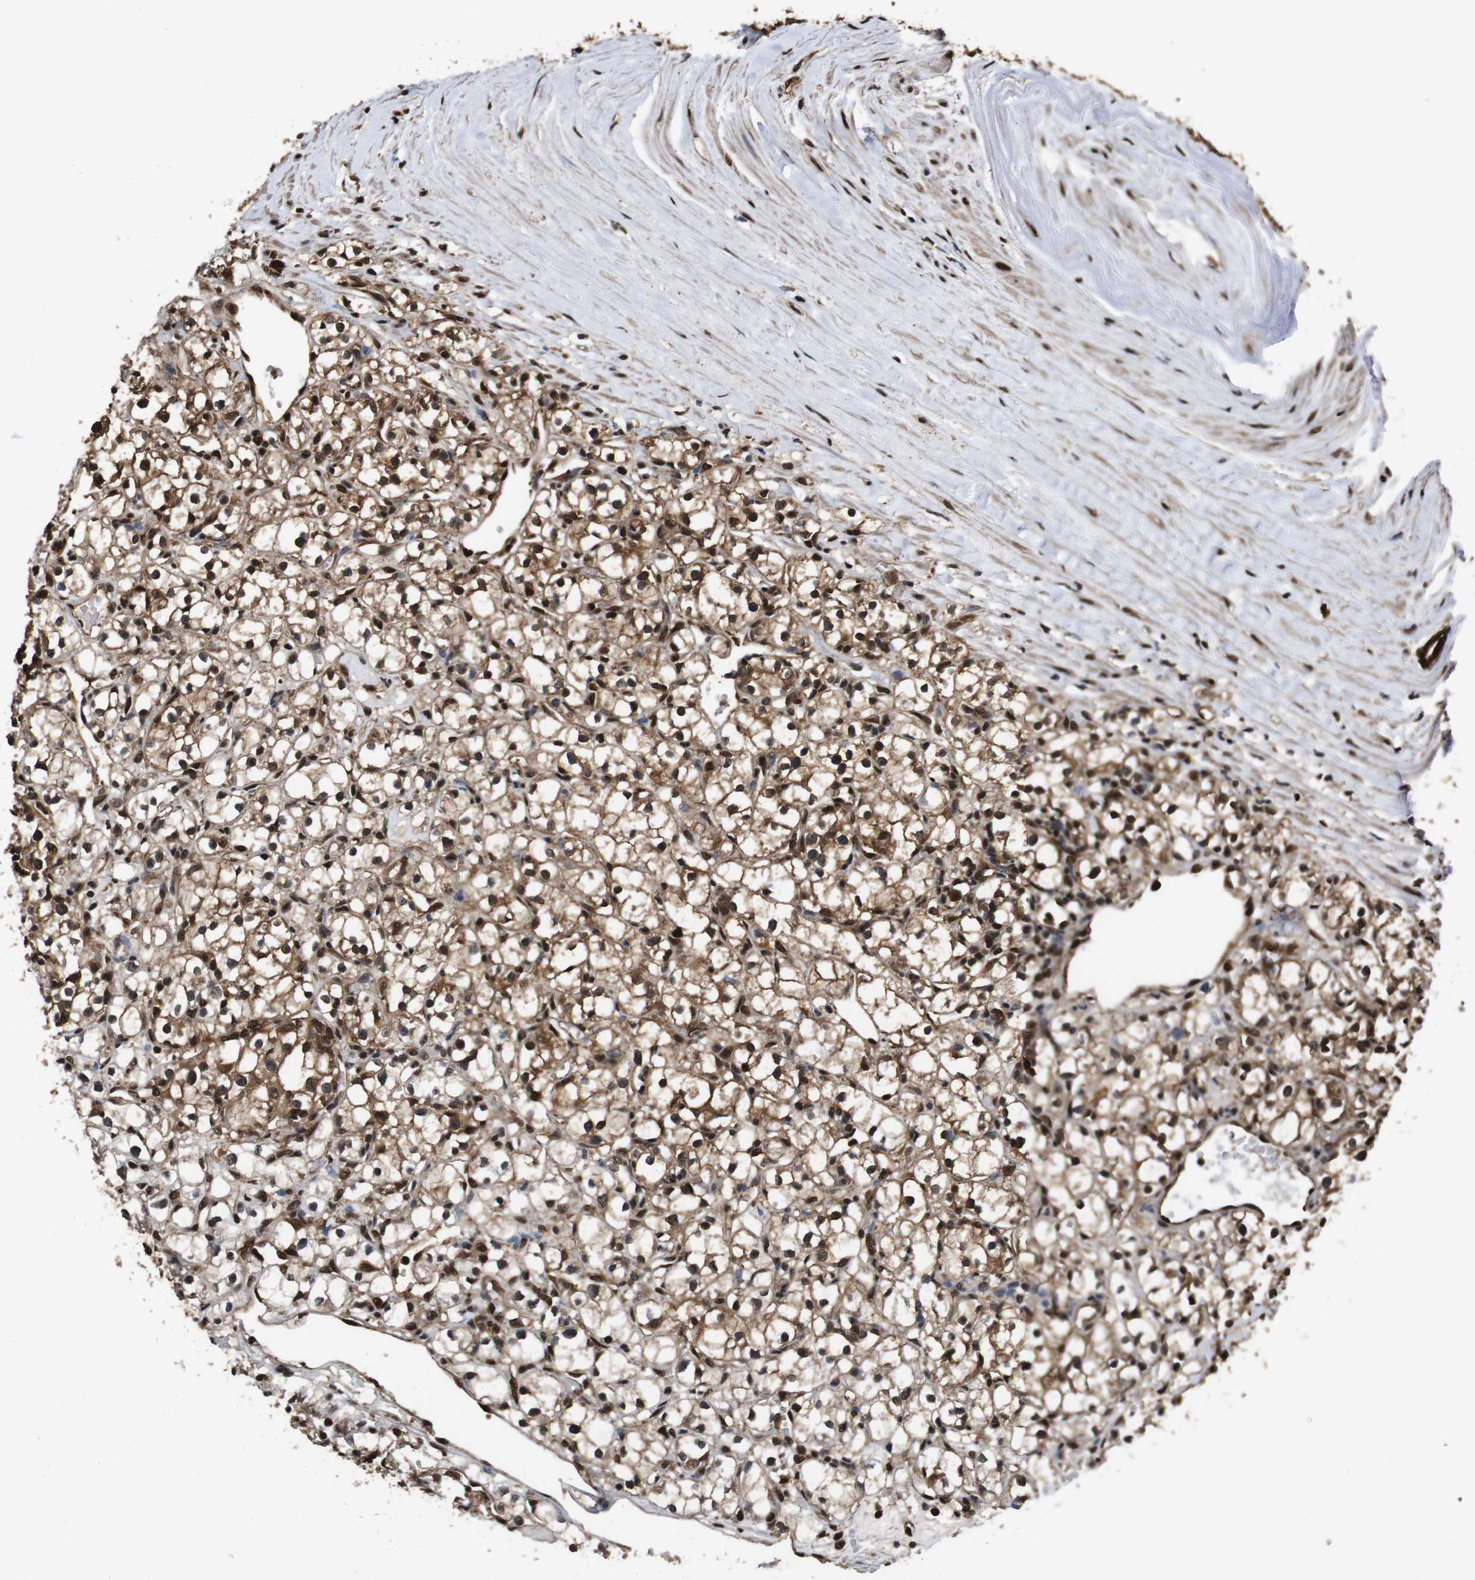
{"staining": {"intensity": "moderate", "quantity": ">75%", "location": "cytoplasmic/membranous,nuclear"}, "tissue": "renal cancer", "cell_type": "Tumor cells", "image_type": "cancer", "snomed": [{"axis": "morphology", "description": "Adenocarcinoma, NOS"}, {"axis": "topography", "description": "Kidney"}], "caption": "Adenocarcinoma (renal) stained for a protein (brown) demonstrates moderate cytoplasmic/membranous and nuclear positive expression in approximately >75% of tumor cells.", "gene": "VCP", "patient": {"sex": "male", "age": 56}}